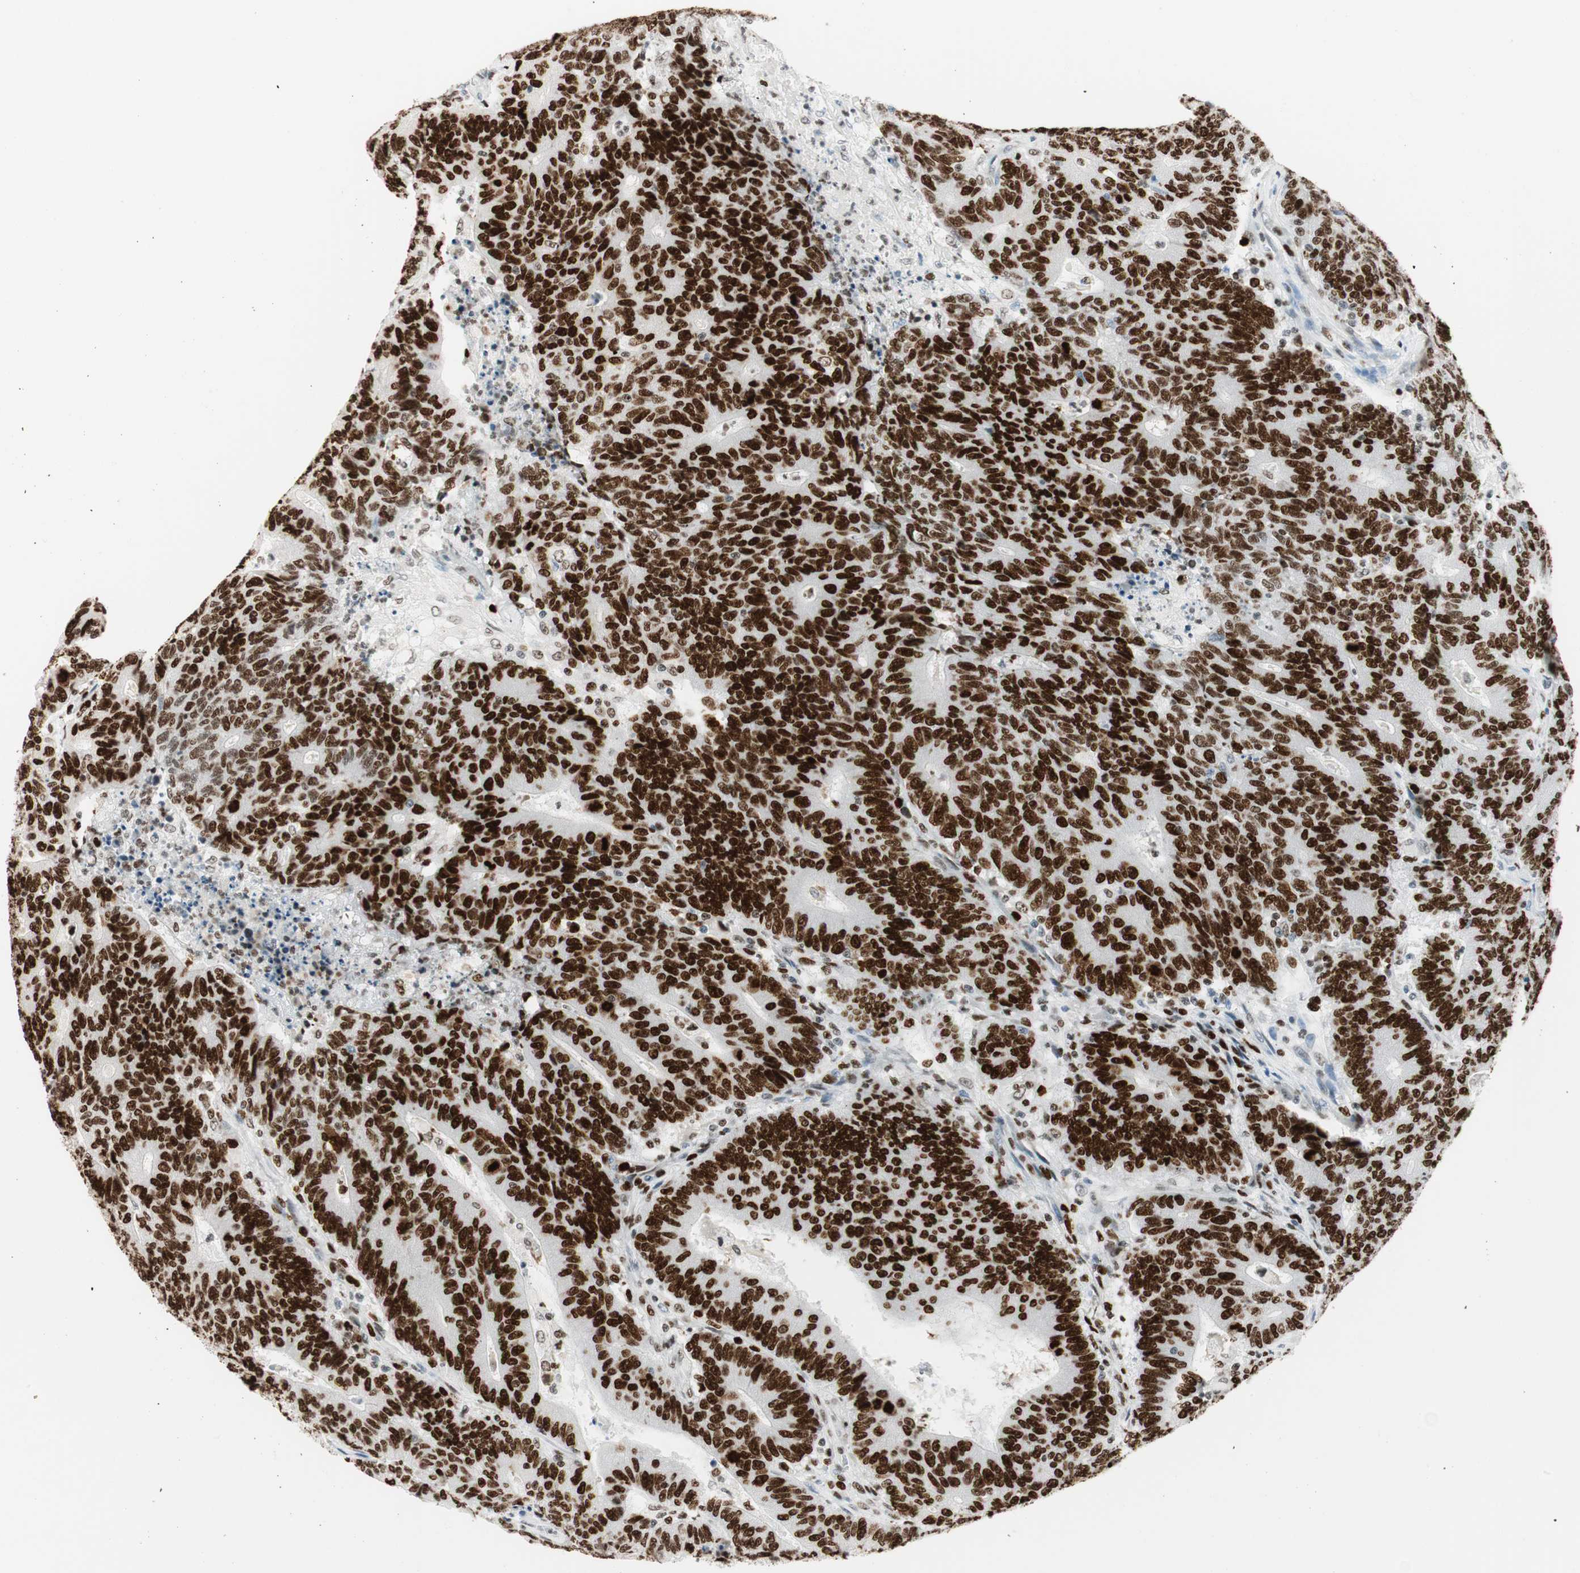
{"staining": {"intensity": "strong", "quantity": ">75%", "location": "nuclear"}, "tissue": "colorectal cancer", "cell_type": "Tumor cells", "image_type": "cancer", "snomed": [{"axis": "morphology", "description": "Normal tissue, NOS"}, {"axis": "morphology", "description": "Adenocarcinoma, NOS"}, {"axis": "topography", "description": "Colon"}], "caption": "DAB (3,3'-diaminobenzidine) immunohistochemical staining of colorectal cancer (adenocarcinoma) exhibits strong nuclear protein positivity in approximately >75% of tumor cells.", "gene": "EZH2", "patient": {"sex": "female", "age": 75}}